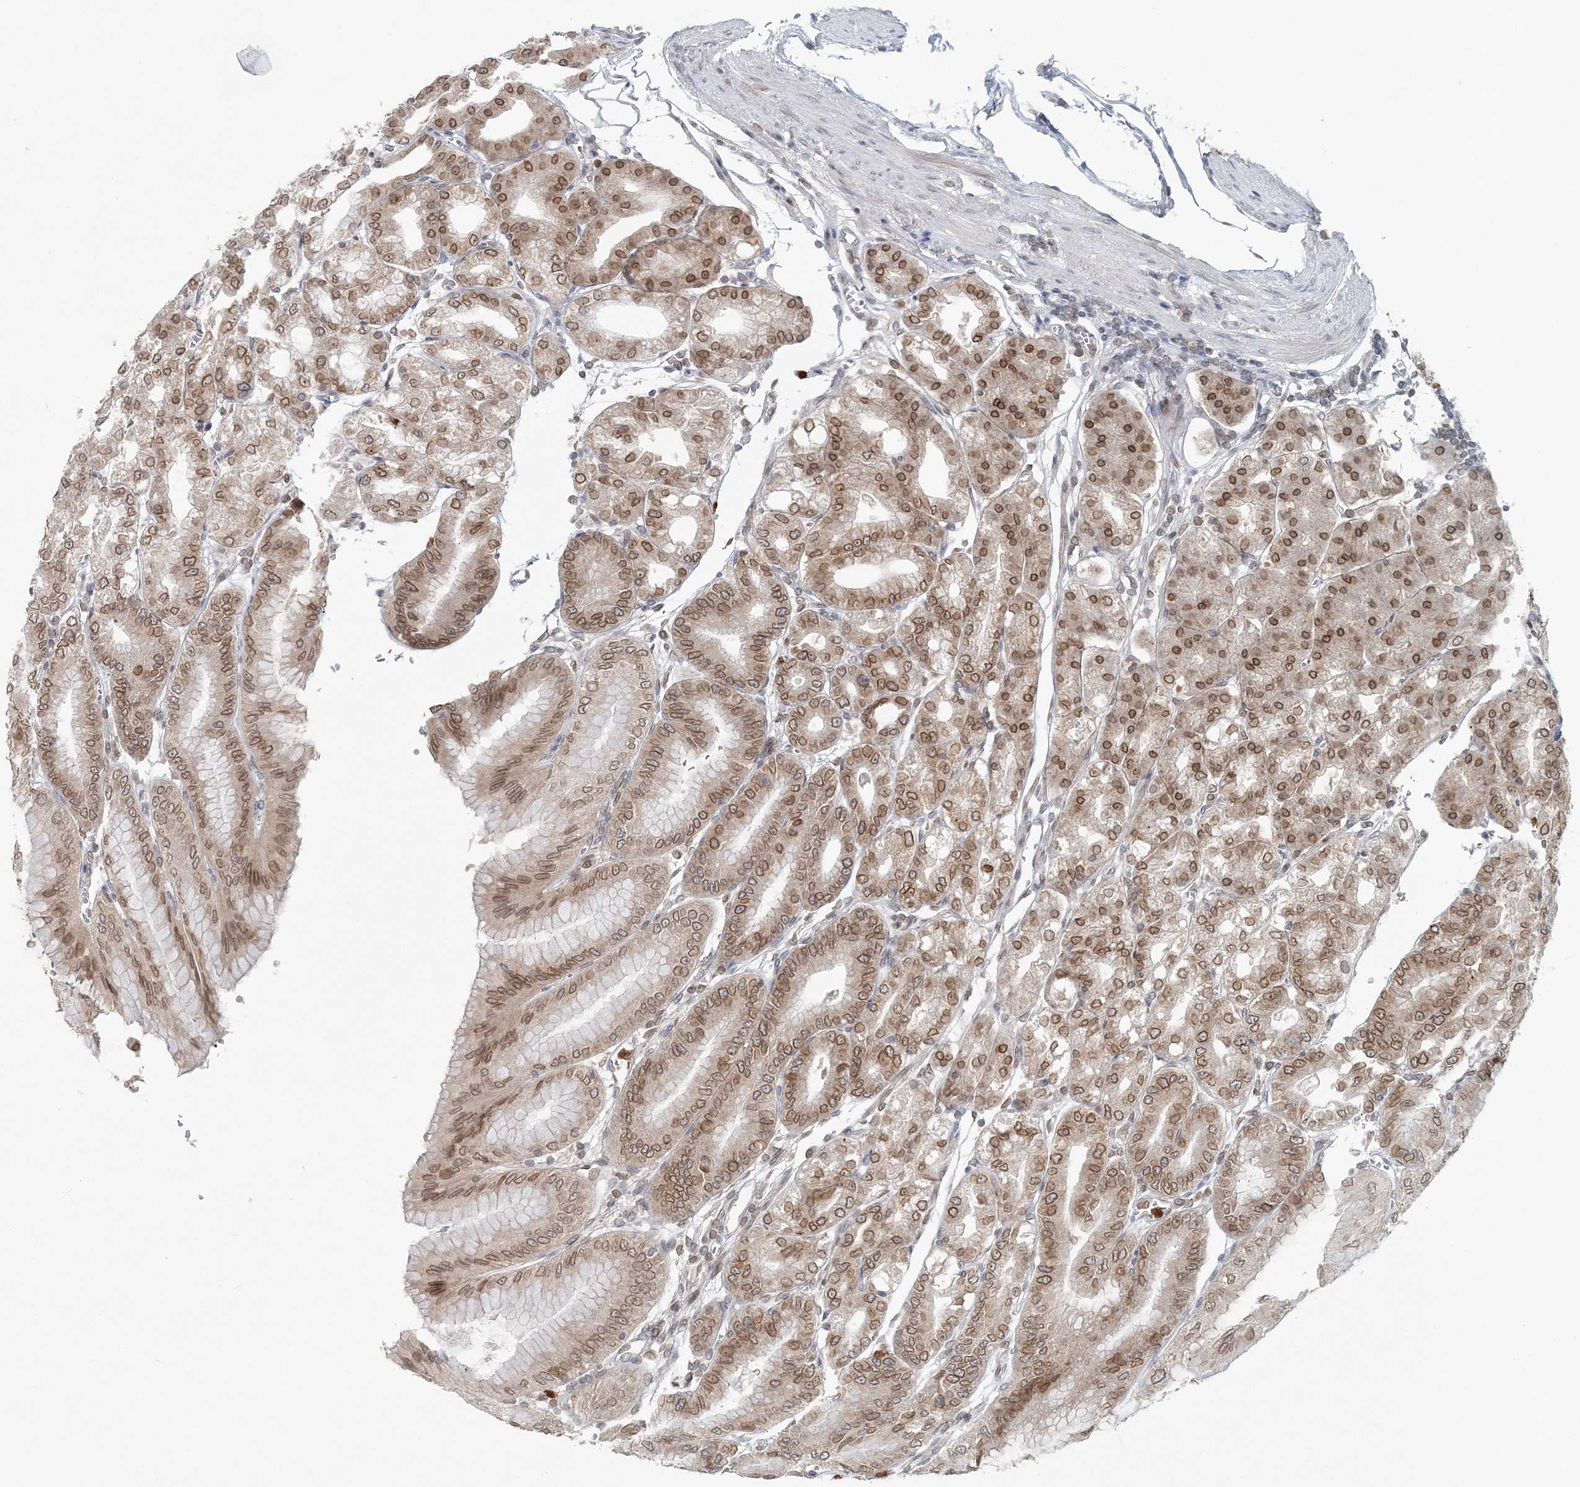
{"staining": {"intensity": "moderate", "quantity": ">75%", "location": "cytoplasmic/membranous,nuclear"}, "tissue": "stomach", "cell_type": "Glandular cells", "image_type": "normal", "snomed": [{"axis": "morphology", "description": "Normal tissue, NOS"}, {"axis": "topography", "description": "Stomach, lower"}], "caption": "Immunohistochemistry (IHC) photomicrograph of unremarkable stomach: stomach stained using IHC shows medium levels of moderate protein expression localized specifically in the cytoplasmic/membranous,nuclear of glandular cells, appearing as a cytoplasmic/membranous,nuclear brown color.", "gene": "NUP54", "patient": {"sex": "male", "age": 71}}